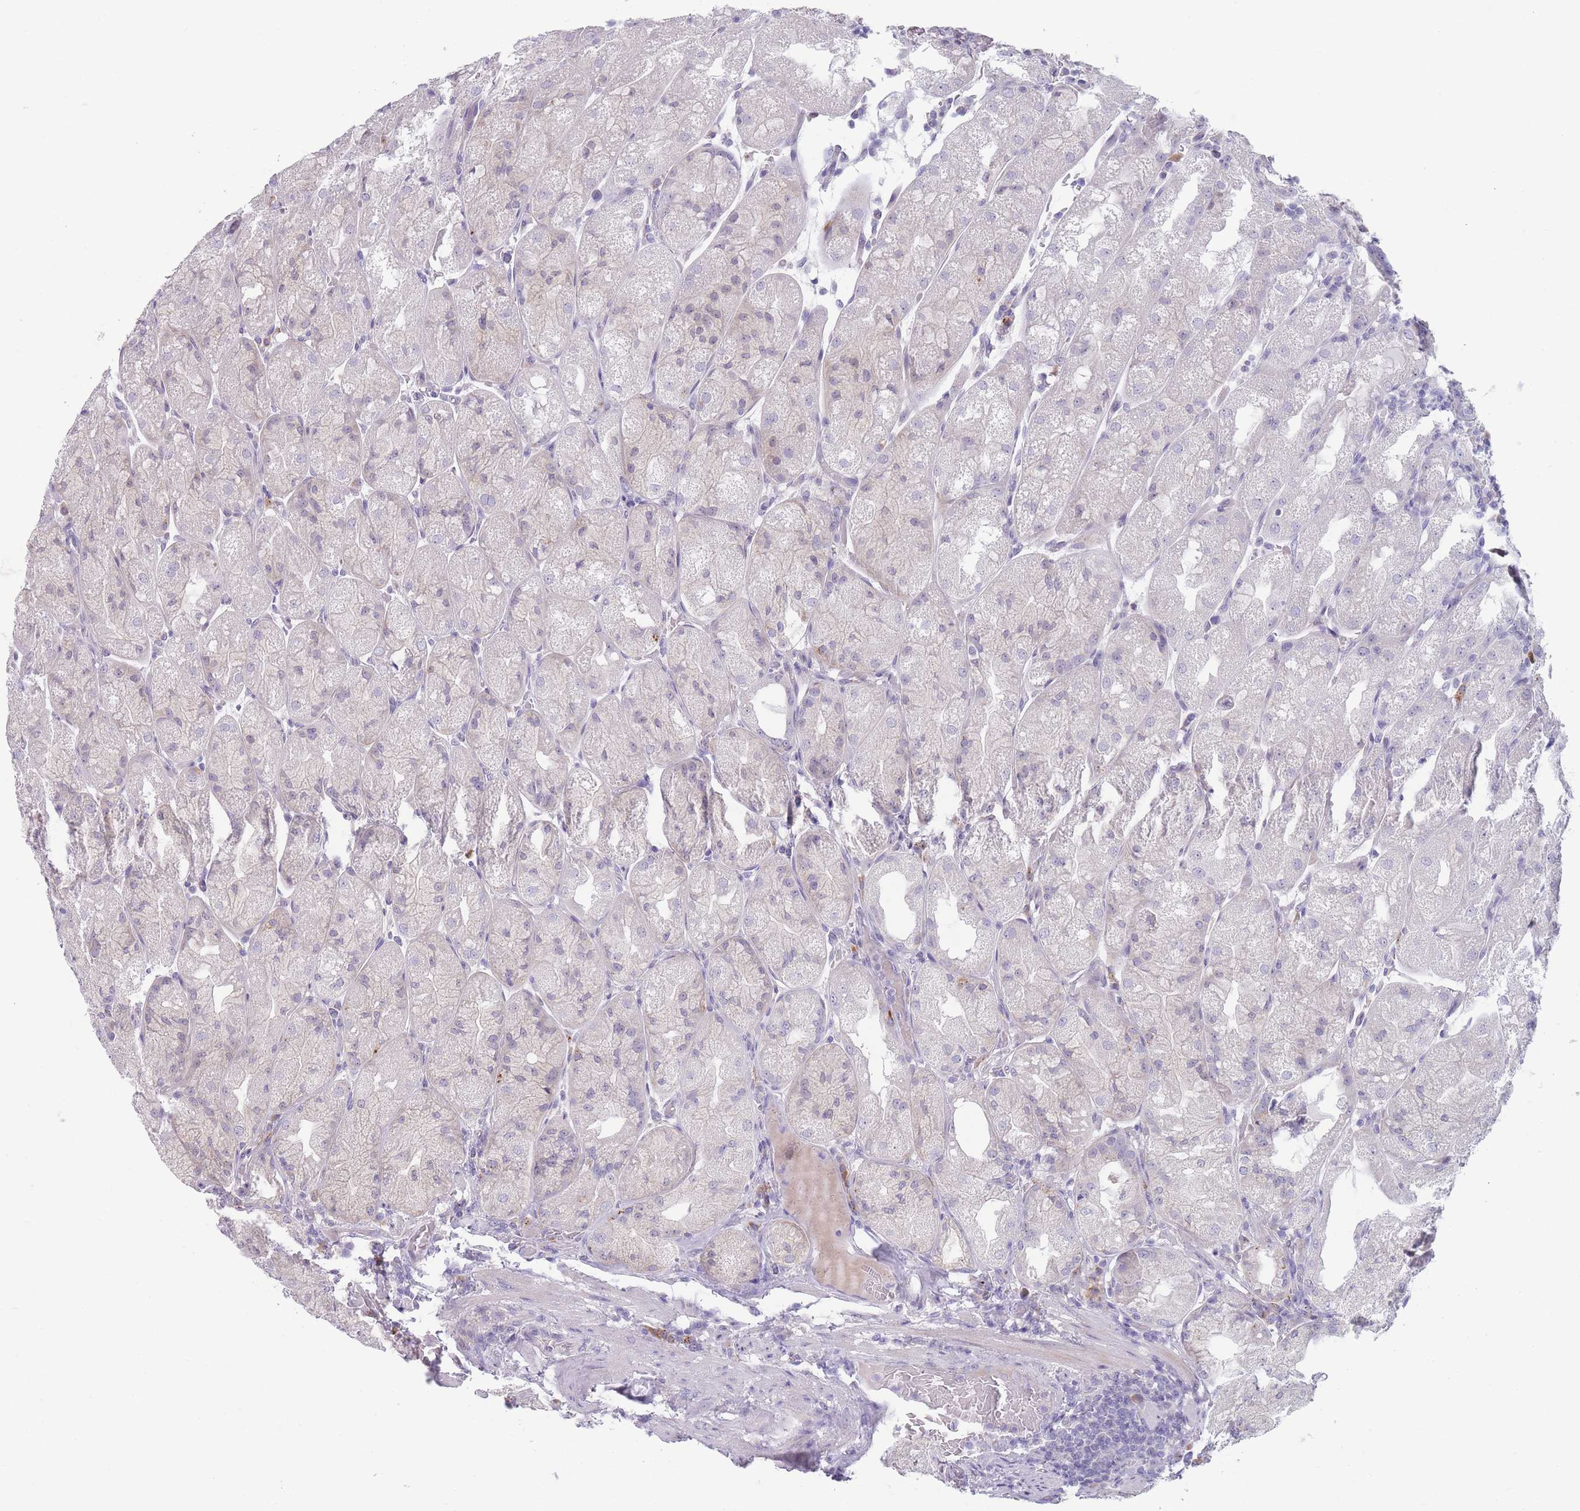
{"staining": {"intensity": "negative", "quantity": "none", "location": "none"}, "tissue": "stomach", "cell_type": "Glandular cells", "image_type": "normal", "snomed": [{"axis": "morphology", "description": "Normal tissue, NOS"}, {"axis": "topography", "description": "Stomach, upper"}], "caption": "A photomicrograph of stomach stained for a protein demonstrates no brown staining in glandular cells.", "gene": "PAIP2B", "patient": {"sex": "male", "age": 52}}